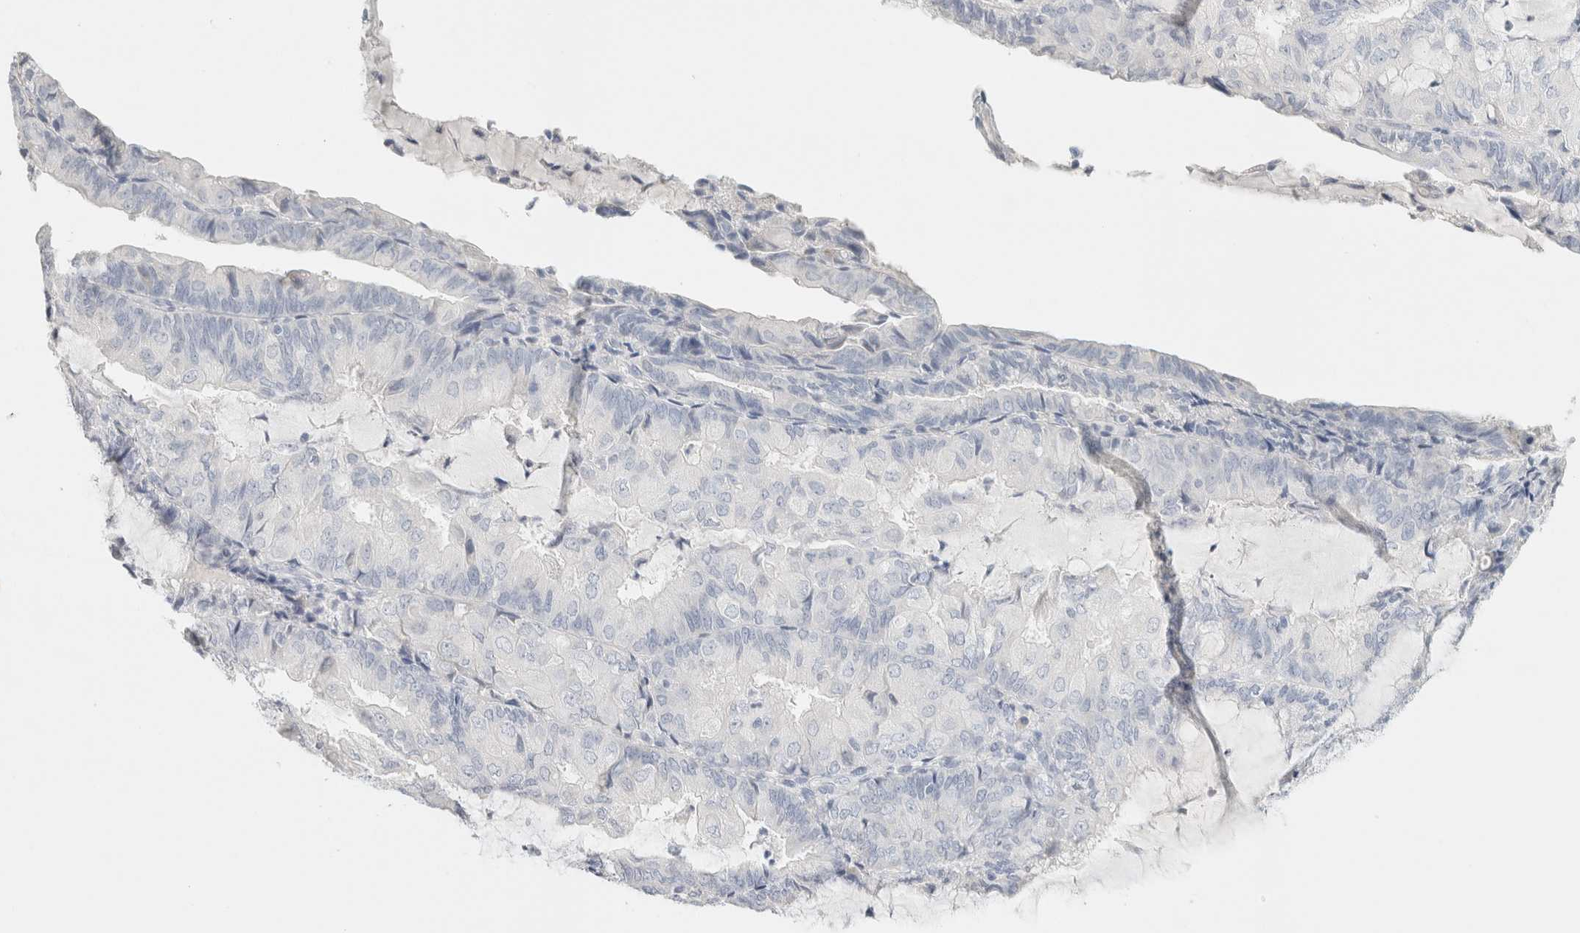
{"staining": {"intensity": "negative", "quantity": "none", "location": "none"}, "tissue": "endometrial cancer", "cell_type": "Tumor cells", "image_type": "cancer", "snomed": [{"axis": "morphology", "description": "Adenocarcinoma, NOS"}, {"axis": "topography", "description": "Endometrium"}], "caption": "A photomicrograph of endometrial adenocarcinoma stained for a protein shows no brown staining in tumor cells.", "gene": "NEFM", "patient": {"sex": "female", "age": 81}}